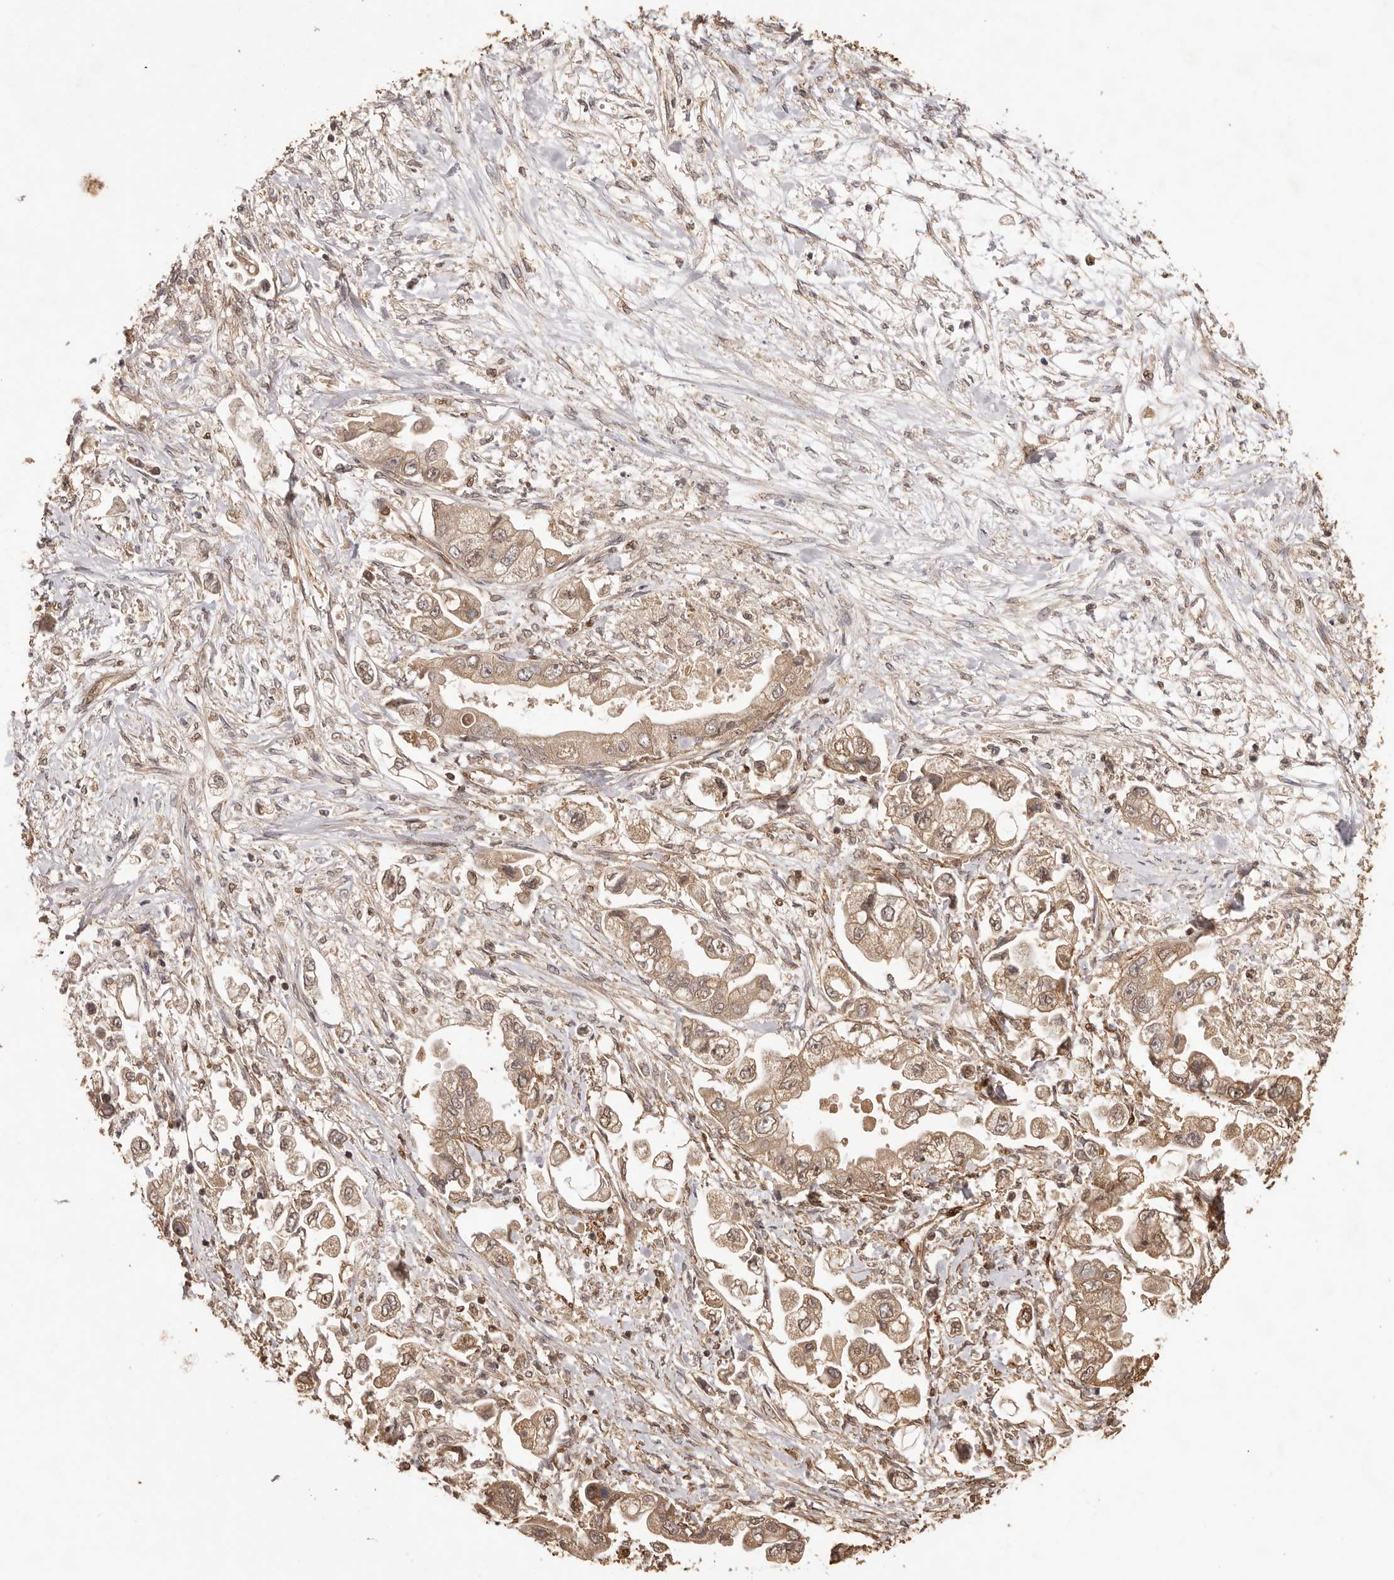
{"staining": {"intensity": "weak", "quantity": ">75%", "location": "cytoplasmic/membranous"}, "tissue": "stomach cancer", "cell_type": "Tumor cells", "image_type": "cancer", "snomed": [{"axis": "morphology", "description": "Adenocarcinoma, NOS"}, {"axis": "topography", "description": "Stomach"}], "caption": "Protein expression by immunohistochemistry (IHC) displays weak cytoplasmic/membranous positivity in about >75% of tumor cells in adenocarcinoma (stomach).", "gene": "UBR2", "patient": {"sex": "male", "age": 62}}